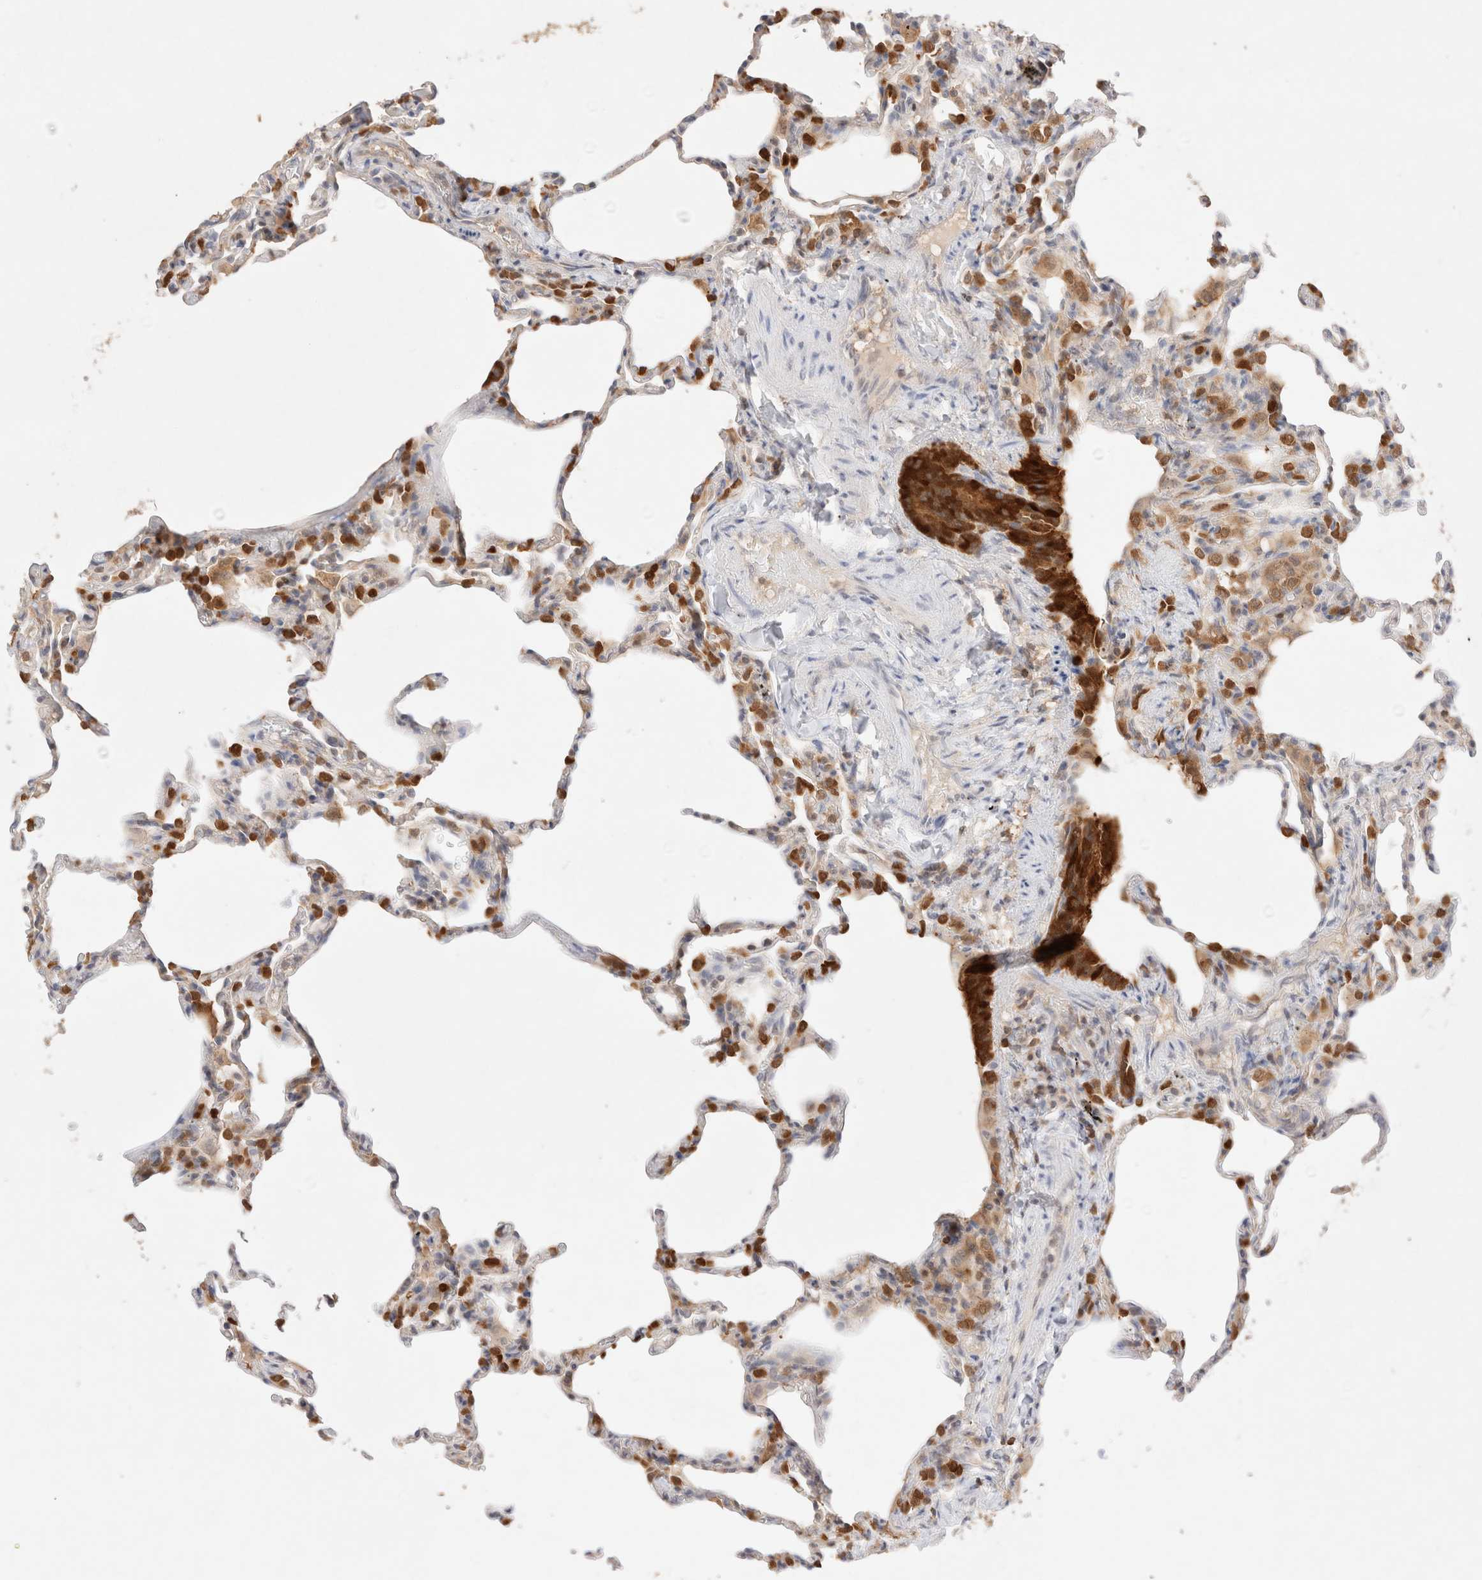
{"staining": {"intensity": "moderate", "quantity": "25%-75%", "location": "cytoplasmic/membranous,nuclear"}, "tissue": "lung", "cell_type": "Alveolar cells", "image_type": "normal", "snomed": [{"axis": "morphology", "description": "Normal tissue, NOS"}, {"axis": "topography", "description": "Lung"}], "caption": "Moderate cytoplasmic/membranous,nuclear protein expression is identified in about 25%-75% of alveolar cells in lung.", "gene": "STARD10", "patient": {"sex": "male", "age": 20}}